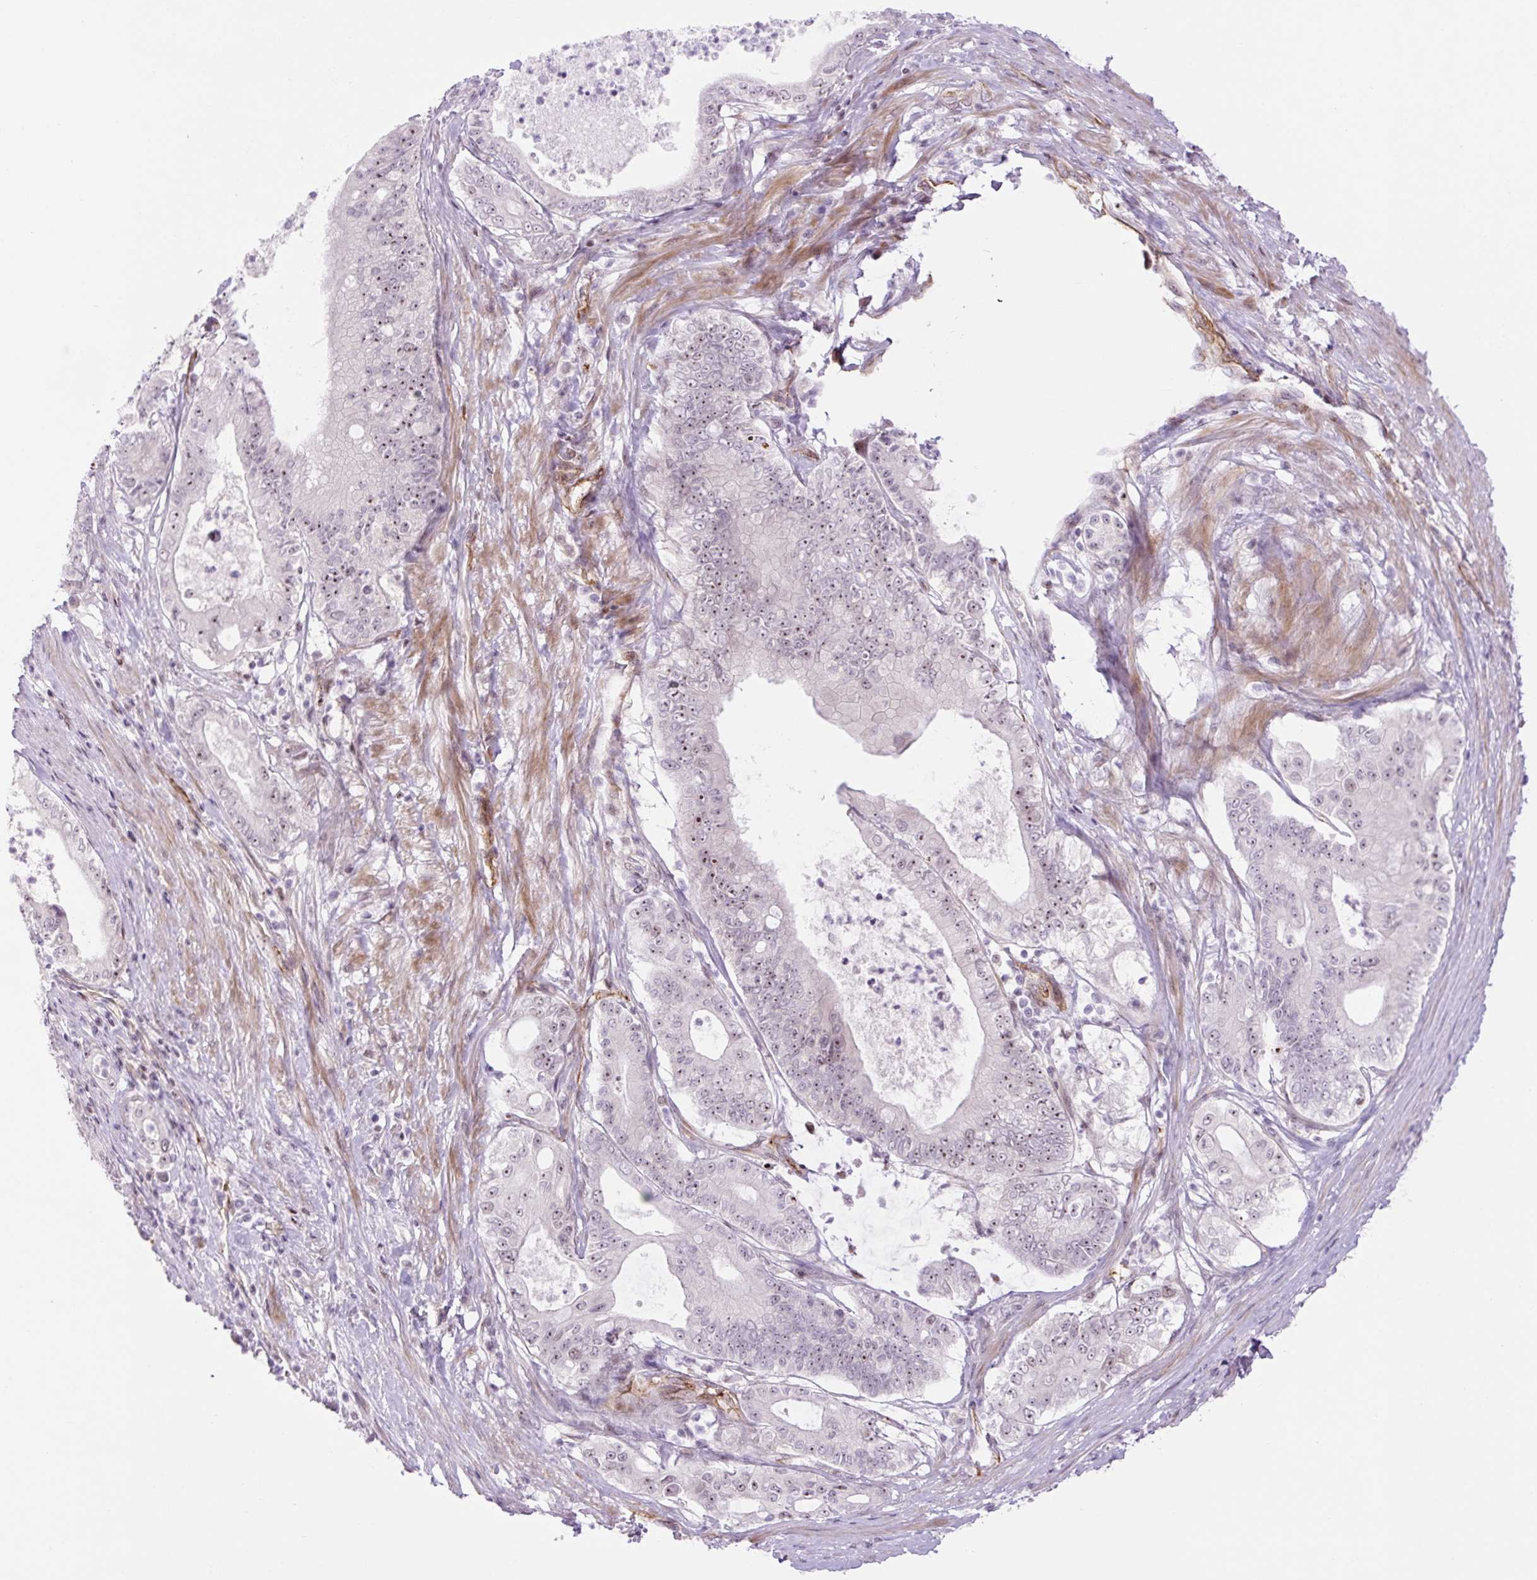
{"staining": {"intensity": "moderate", "quantity": "25%-75%", "location": "nuclear"}, "tissue": "pancreatic cancer", "cell_type": "Tumor cells", "image_type": "cancer", "snomed": [{"axis": "morphology", "description": "Adenocarcinoma, NOS"}, {"axis": "topography", "description": "Pancreas"}], "caption": "DAB immunohistochemical staining of human pancreatic adenocarcinoma shows moderate nuclear protein staining in approximately 25%-75% of tumor cells.", "gene": "ZNF417", "patient": {"sex": "male", "age": 71}}